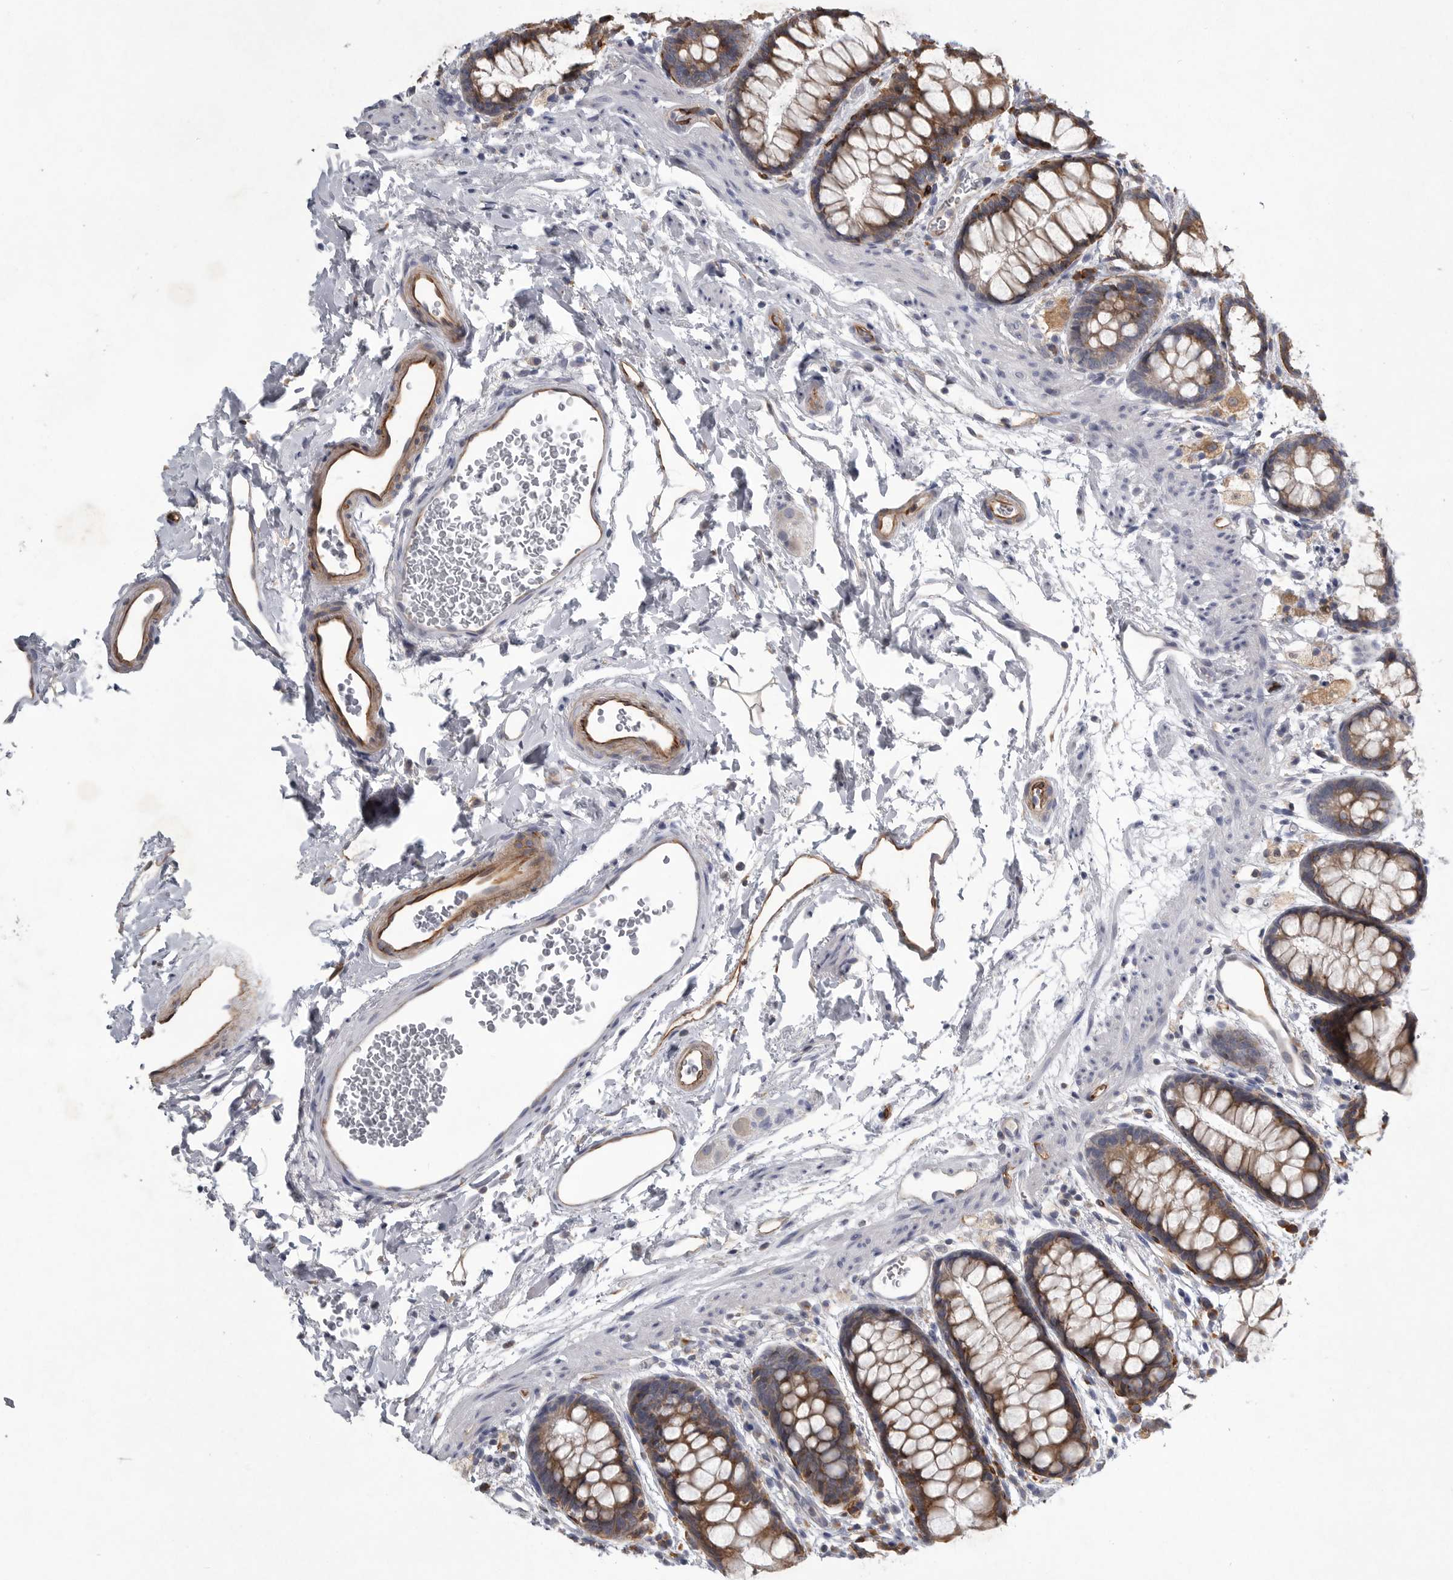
{"staining": {"intensity": "strong", "quantity": ">75%", "location": "cytoplasmic/membranous"}, "tissue": "rectum", "cell_type": "Glandular cells", "image_type": "normal", "snomed": [{"axis": "morphology", "description": "Normal tissue, NOS"}, {"axis": "topography", "description": "Rectum"}], "caption": "An image showing strong cytoplasmic/membranous staining in approximately >75% of glandular cells in normal rectum, as visualized by brown immunohistochemical staining.", "gene": "MINPP1", "patient": {"sex": "female", "age": 65}}